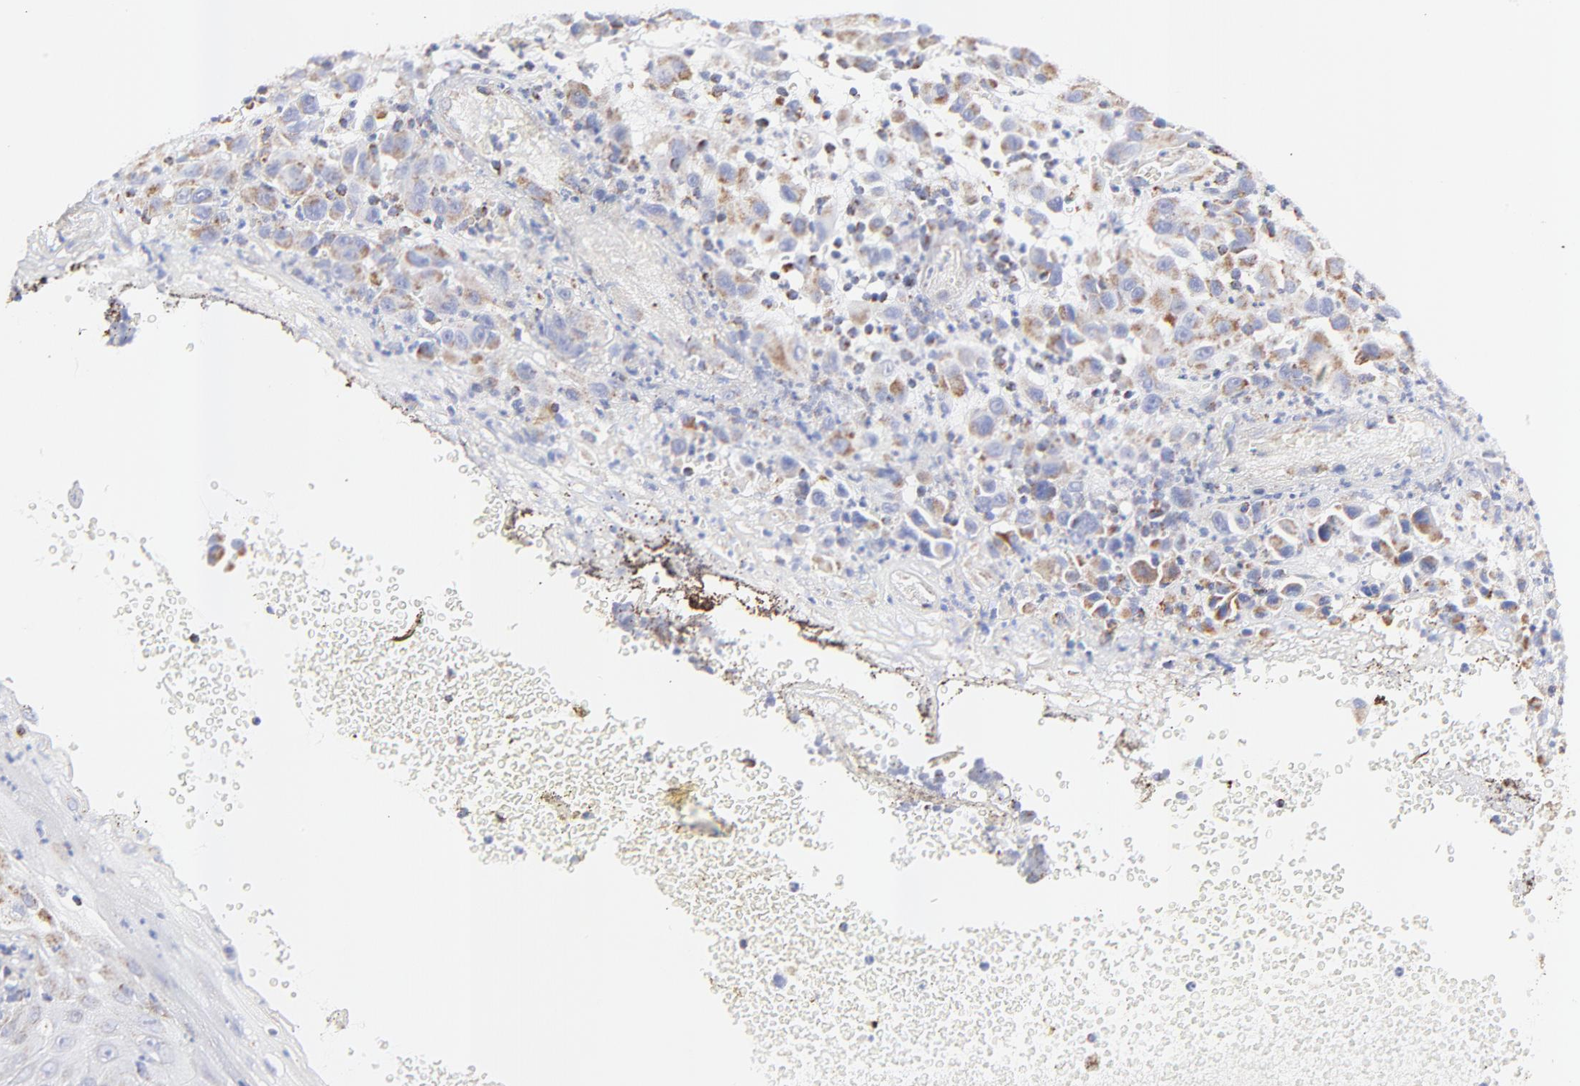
{"staining": {"intensity": "moderate", "quantity": ">75%", "location": "cytoplasmic/membranous"}, "tissue": "melanoma", "cell_type": "Tumor cells", "image_type": "cancer", "snomed": [{"axis": "morphology", "description": "Malignant melanoma, NOS"}, {"axis": "topography", "description": "Skin"}], "caption": "A micrograph showing moderate cytoplasmic/membranous expression in about >75% of tumor cells in malignant melanoma, as visualized by brown immunohistochemical staining.", "gene": "COX4I1", "patient": {"sex": "female", "age": 21}}